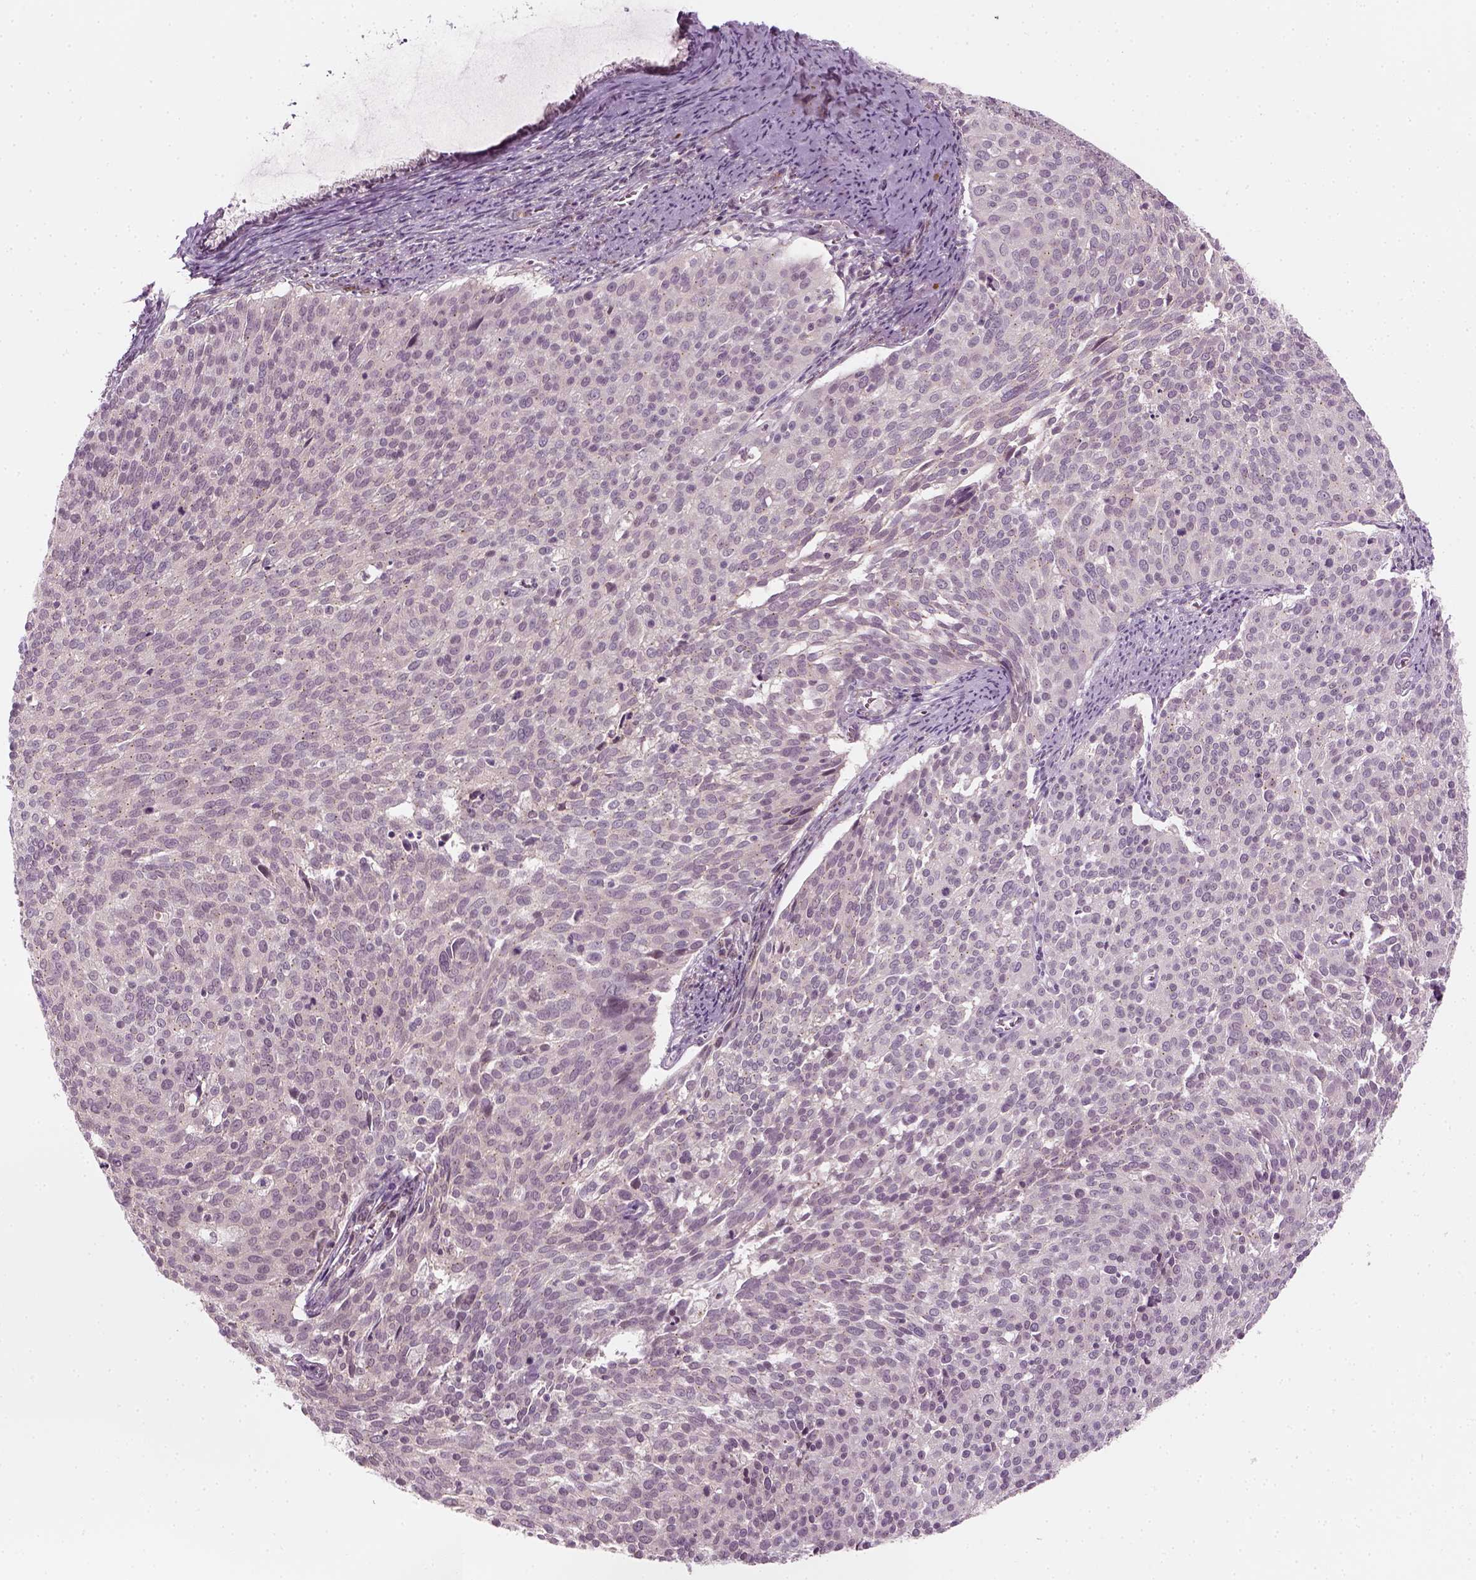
{"staining": {"intensity": "negative", "quantity": "none", "location": "none"}, "tissue": "cervical cancer", "cell_type": "Tumor cells", "image_type": "cancer", "snomed": [{"axis": "morphology", "description": "Squamous cell carcinoma, NOS"}, {"axis": "topography", "description": "Cervix"}], "caption": "An immunohistochemistry (IHC) photomicrograph of cervical cancer is shown. There is no staining in tumor cells of cervical cancer. (DAB IHC with hematoxylin counter stain).", "gene": "MLIP", "patient": {"sex": "female", "age": 39}}